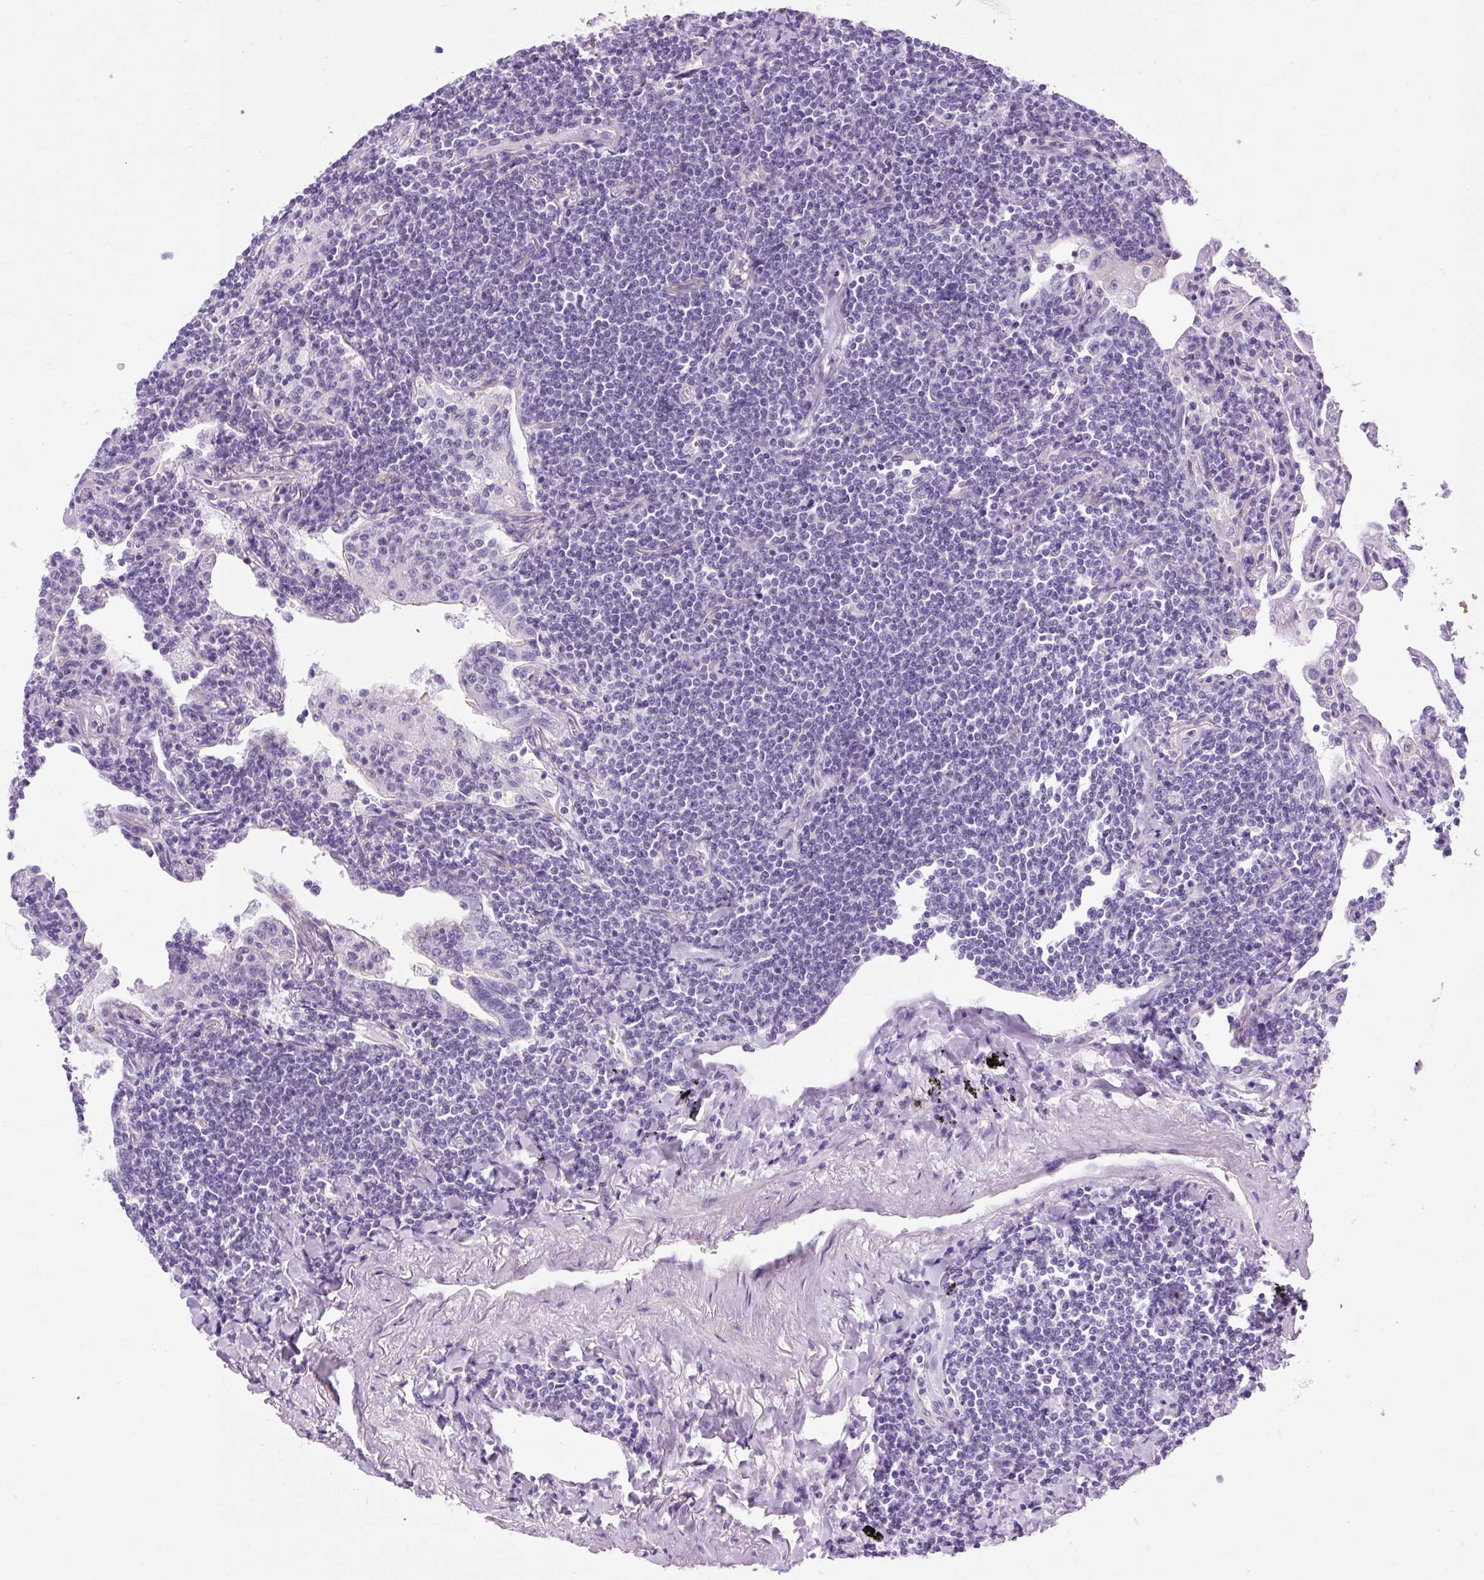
{"staining": {"intensity": "negative", "quantity": "none", "location": "none"}, "tissue": "lymphoma", "cell_type": "Tumor cells", "image_type": "cancer", "snomed": [{"axis": "morphology", "description": "Malignant lymphoma, non-Hodgkin's type, Low grade"}, {"axis": "topography", "description": "Lung"}], "caption": "This is an immunohistochemistry image of human lymphoma. There is no expression in tumor cells.", "gene": "OOEP", "patient": {"sex": "female", "age": 71}}